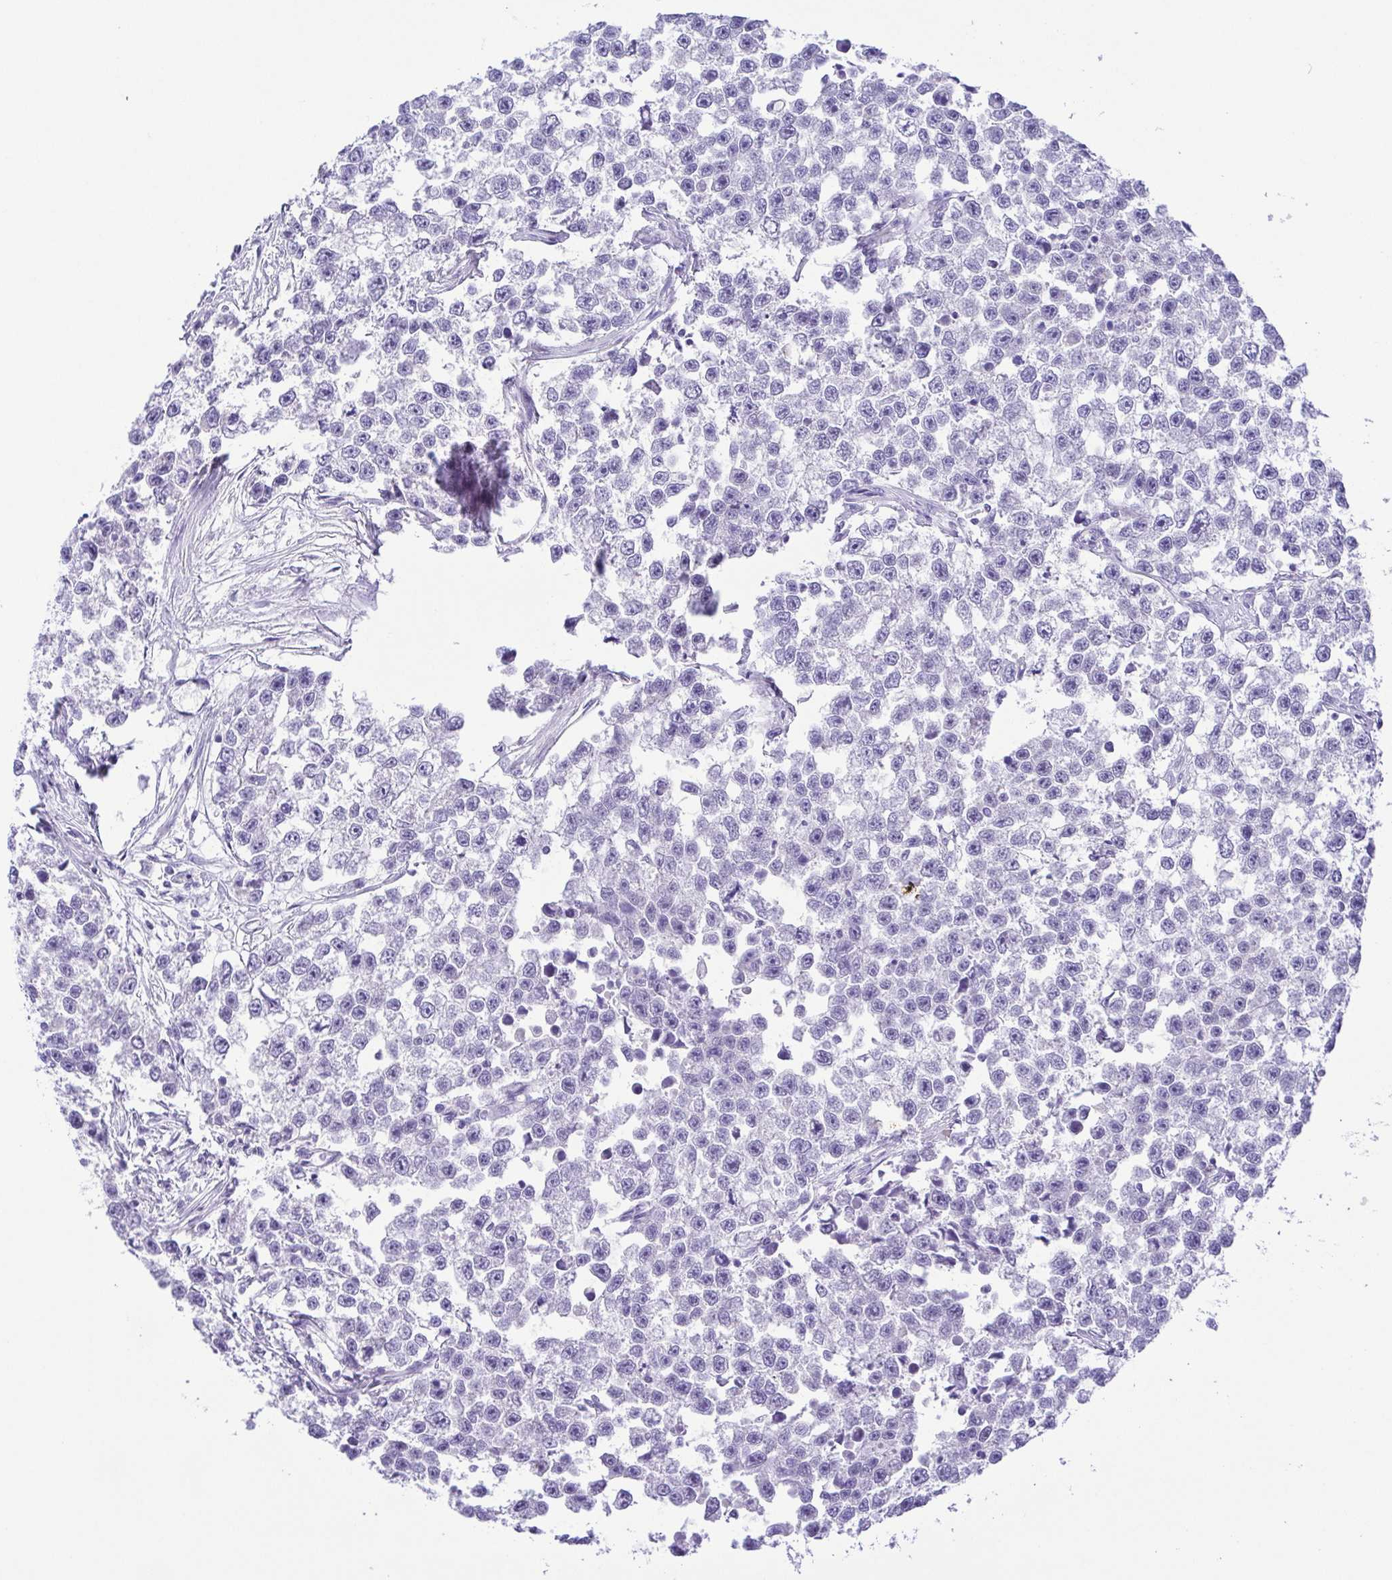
{"staining": {"intensity": "negative", "quantity": "none", "location": "none"}, "tissue": "testis cancer", "cell_type": "Tumor cells", "image_type": "cancer", "snomed": [{"axis": "morphology", "description": "Seminoma, NOS"}, {"axis": "topography", "description": "Testis"}], "caption": "Photomicrograph shows no significant protein positivity in tumor cells of testis cancer.", "gene": "GPR182", "patient": {"sex": "male", "age": 26}}